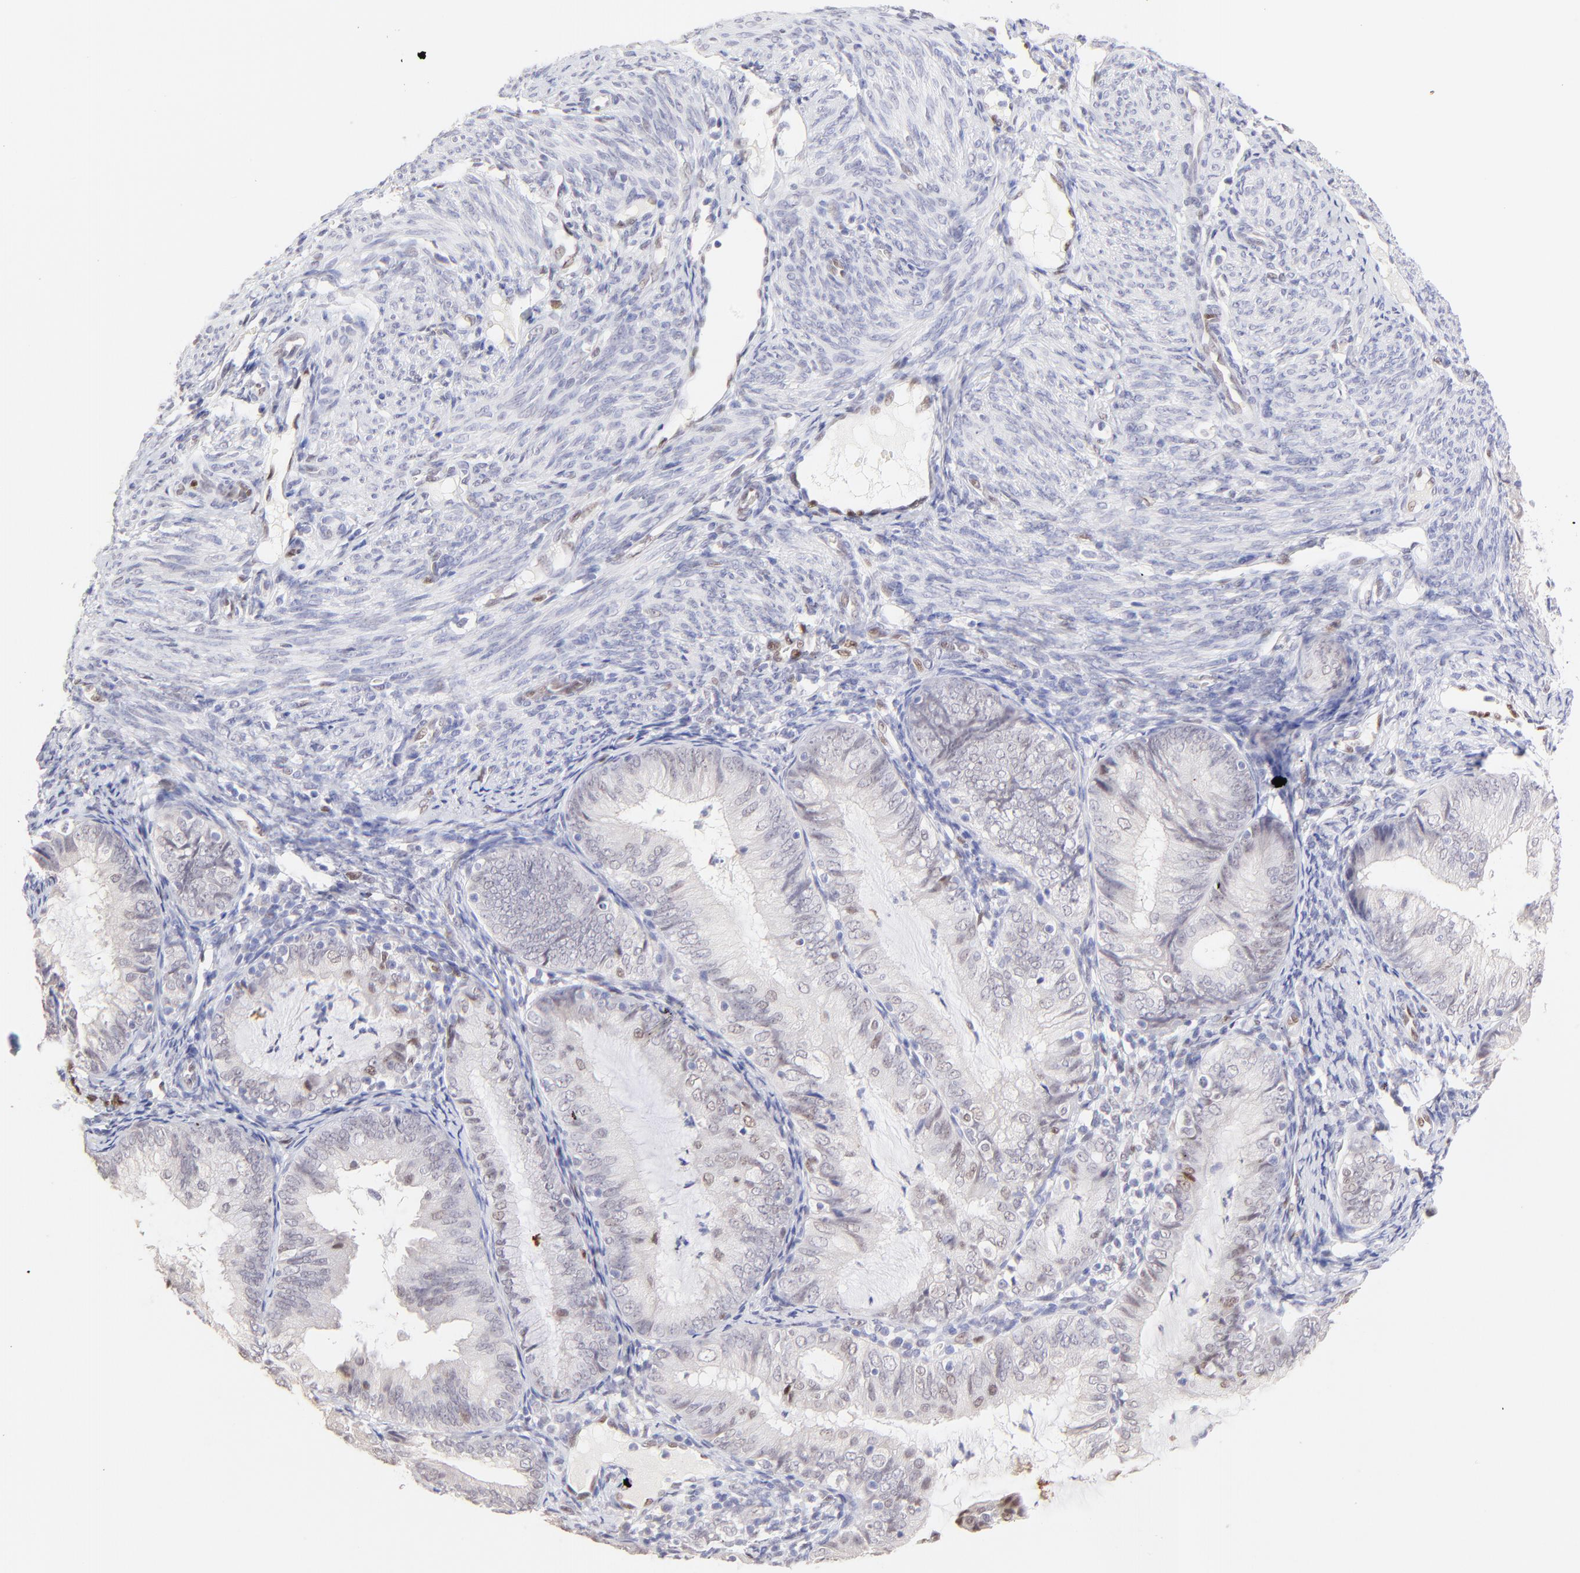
{"staining": {"intensity": "weak", "quantity": "25%-75%", "location": "nuclear"}, "tissue": "endometrial cancer", "cell_type": "Tumor cells", "image_type": "cancer", "snomed": [{"axis": "morphology", "description": "Adenocarcinoma, NOS"}, {"axis": "topography", "description": "Endometrium"}], "caption": "Immunohistochemistry (IHC) of human endometrial cancer (adenocarcinoma) reveals low levels of weak nuclear expression in approximately 25%-75% of tumor cells. (brown staining indicates protein expression, while blue staining denotes nuclei).", "gene": "KLF4", "patient": {"sex": "female", "age": 66}}